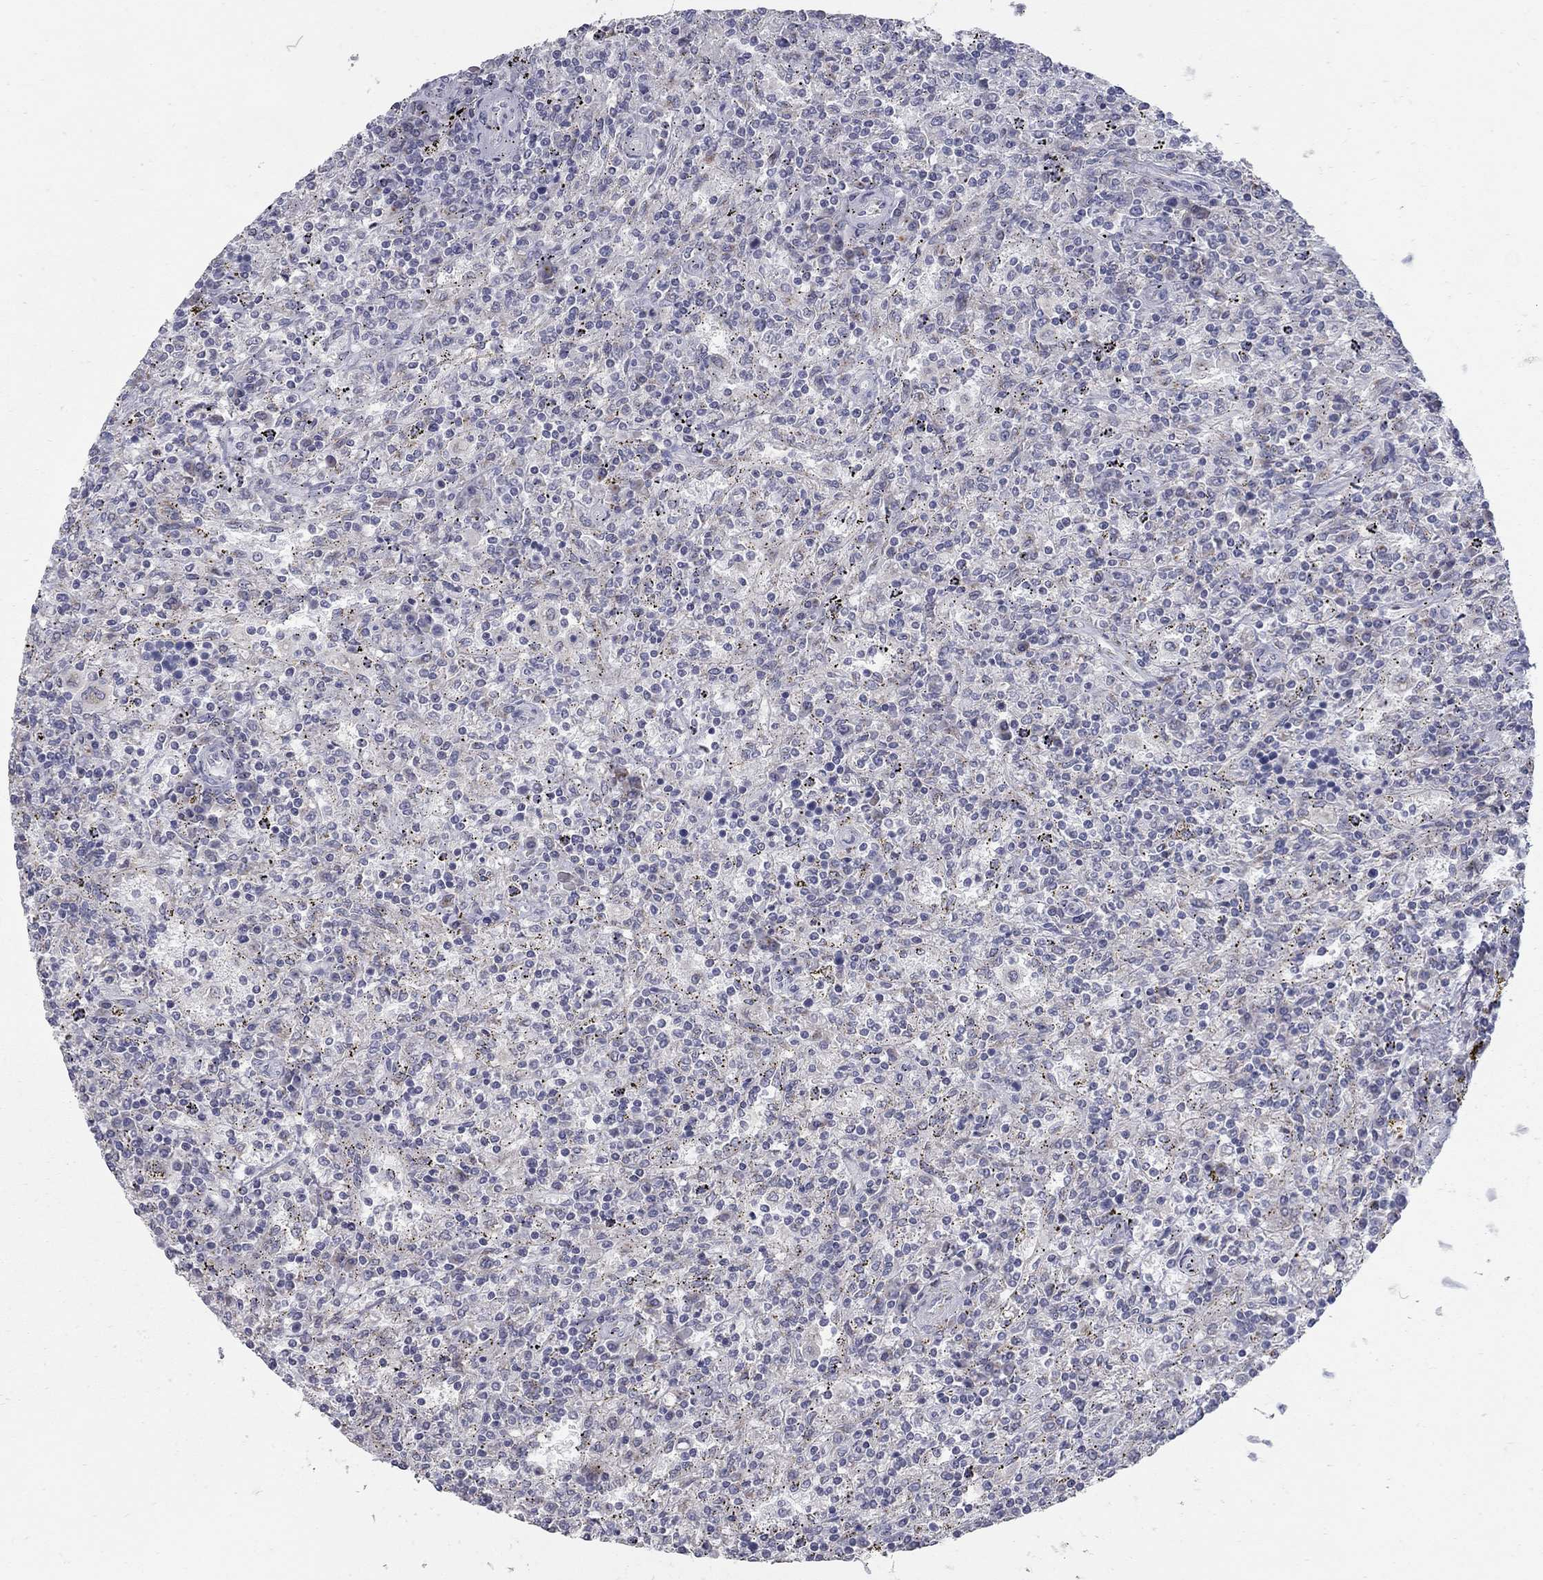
{"staining": {"intensity": "negative", "quantity": "none", "location": "none"}, "tissue": "lymphoma", "cell_type": "Tumor cells", "image_type": "cancer", "snomed": [{"axis": "morphology", "description": "Malignant lymphoma, non-Hodgkin's type, Low grade"}, {"axis": "topography", "description": "Spleen"}], "caption": "An image of lymphoma stained for a protein shows no brown staining in tumor cells. The staining is performed using DAB brown chromogen with nuclei counter-stained in using hematoxylin.", "gene": "KIAA0319L", "patient": {"sex": "male", "age": 62}}